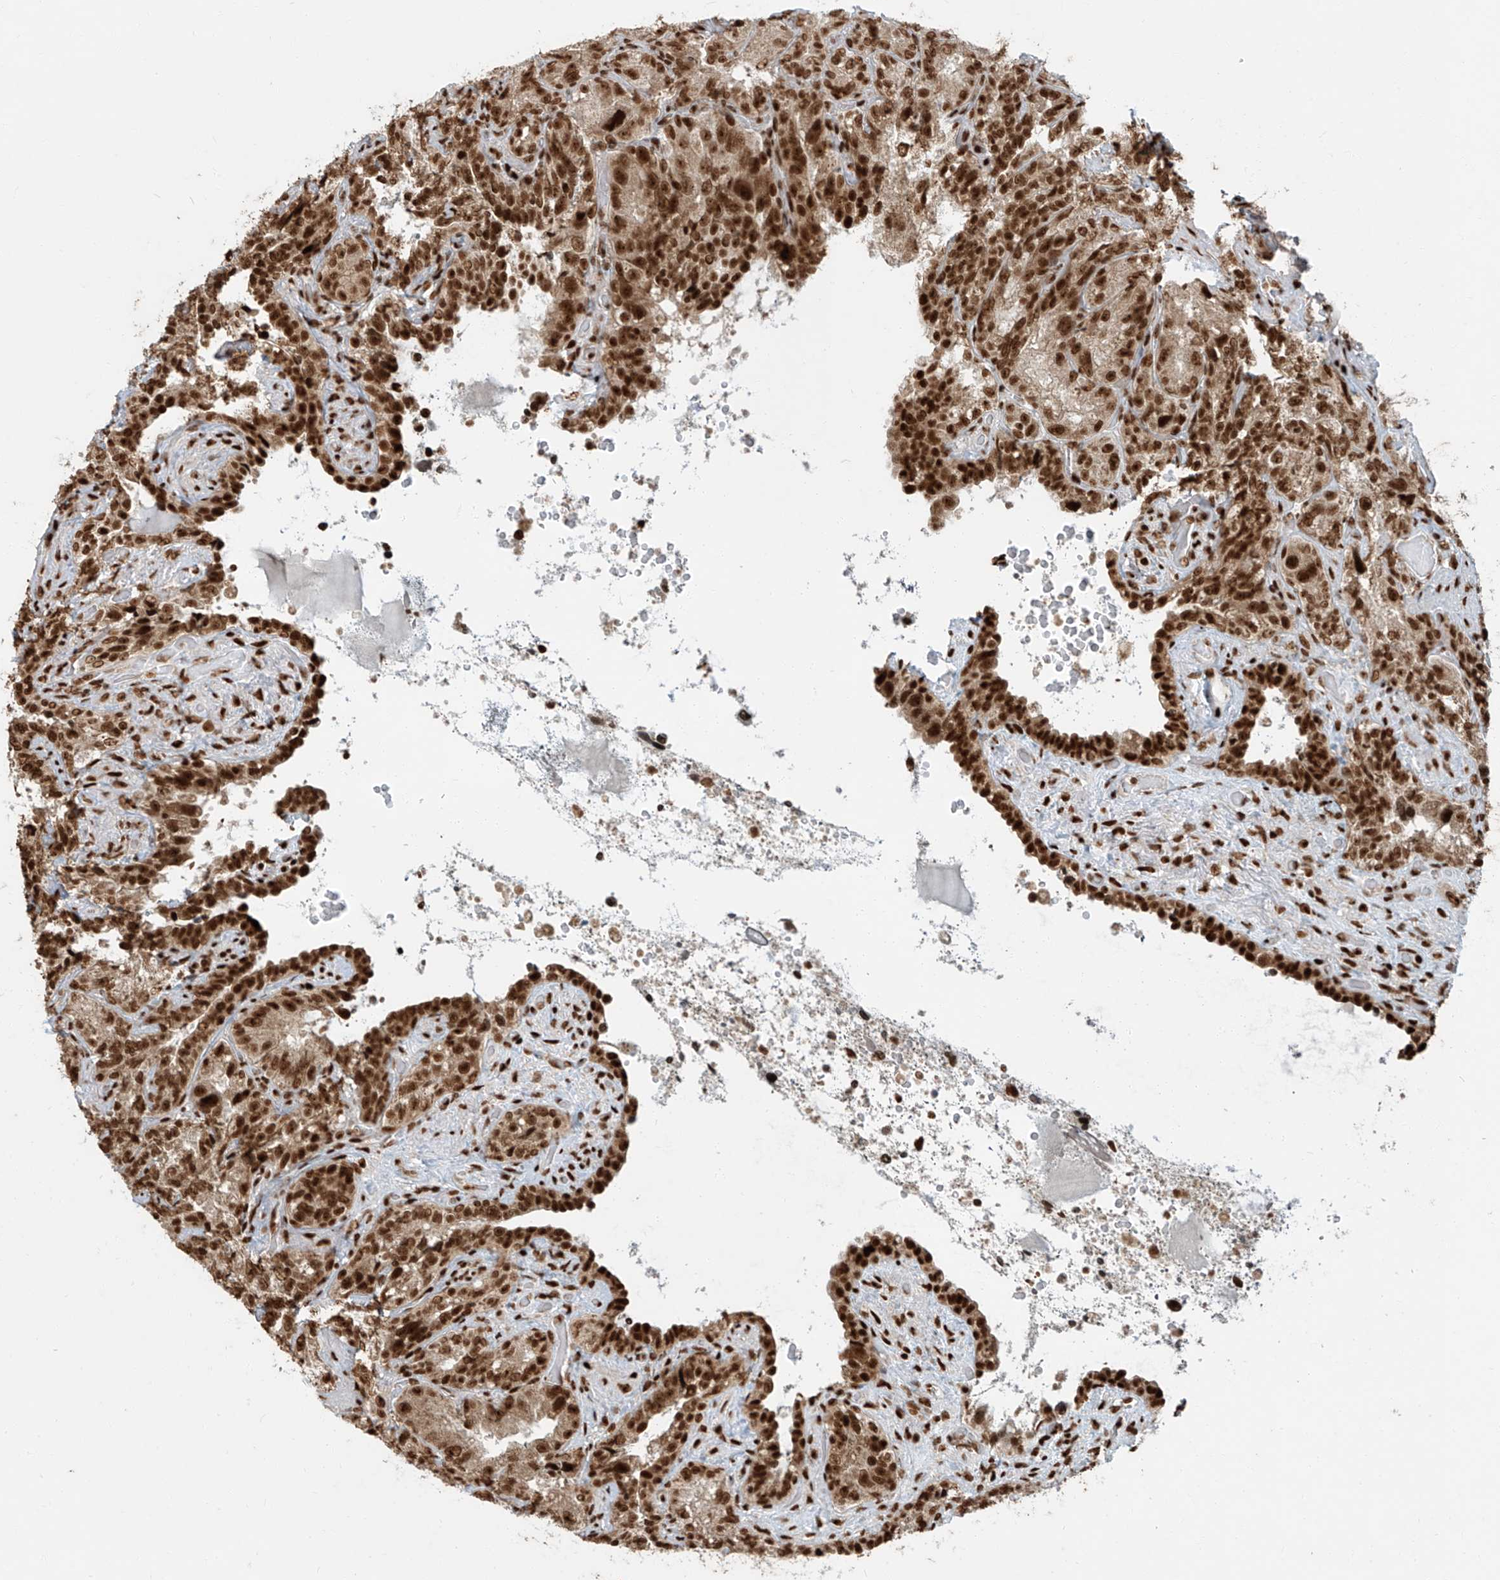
{"staining": {"intensity": "strong", "quantity": ">75%", "location": "nuclear"}, "tissue": "seminal vesicle", "cell_type": "Glandular cells", "image_type": "normal", "snomed": [{"axis": "morphology", "description": "Normal tissue, NOS"}, {"axis": "topography", "description": "Seminal veicle"}, {"axis": "topography", "description": "Peripheral nerve tissue"}], "caption": "Protein analysis of unremarkable seminal vesicle displays strong nuclear staining in approximately >75% of glandular cells. (IHC, brightfield microscopy, high magnification).", "gene": "FAM193B", "patient": {"sex": "male", "age": 67}}